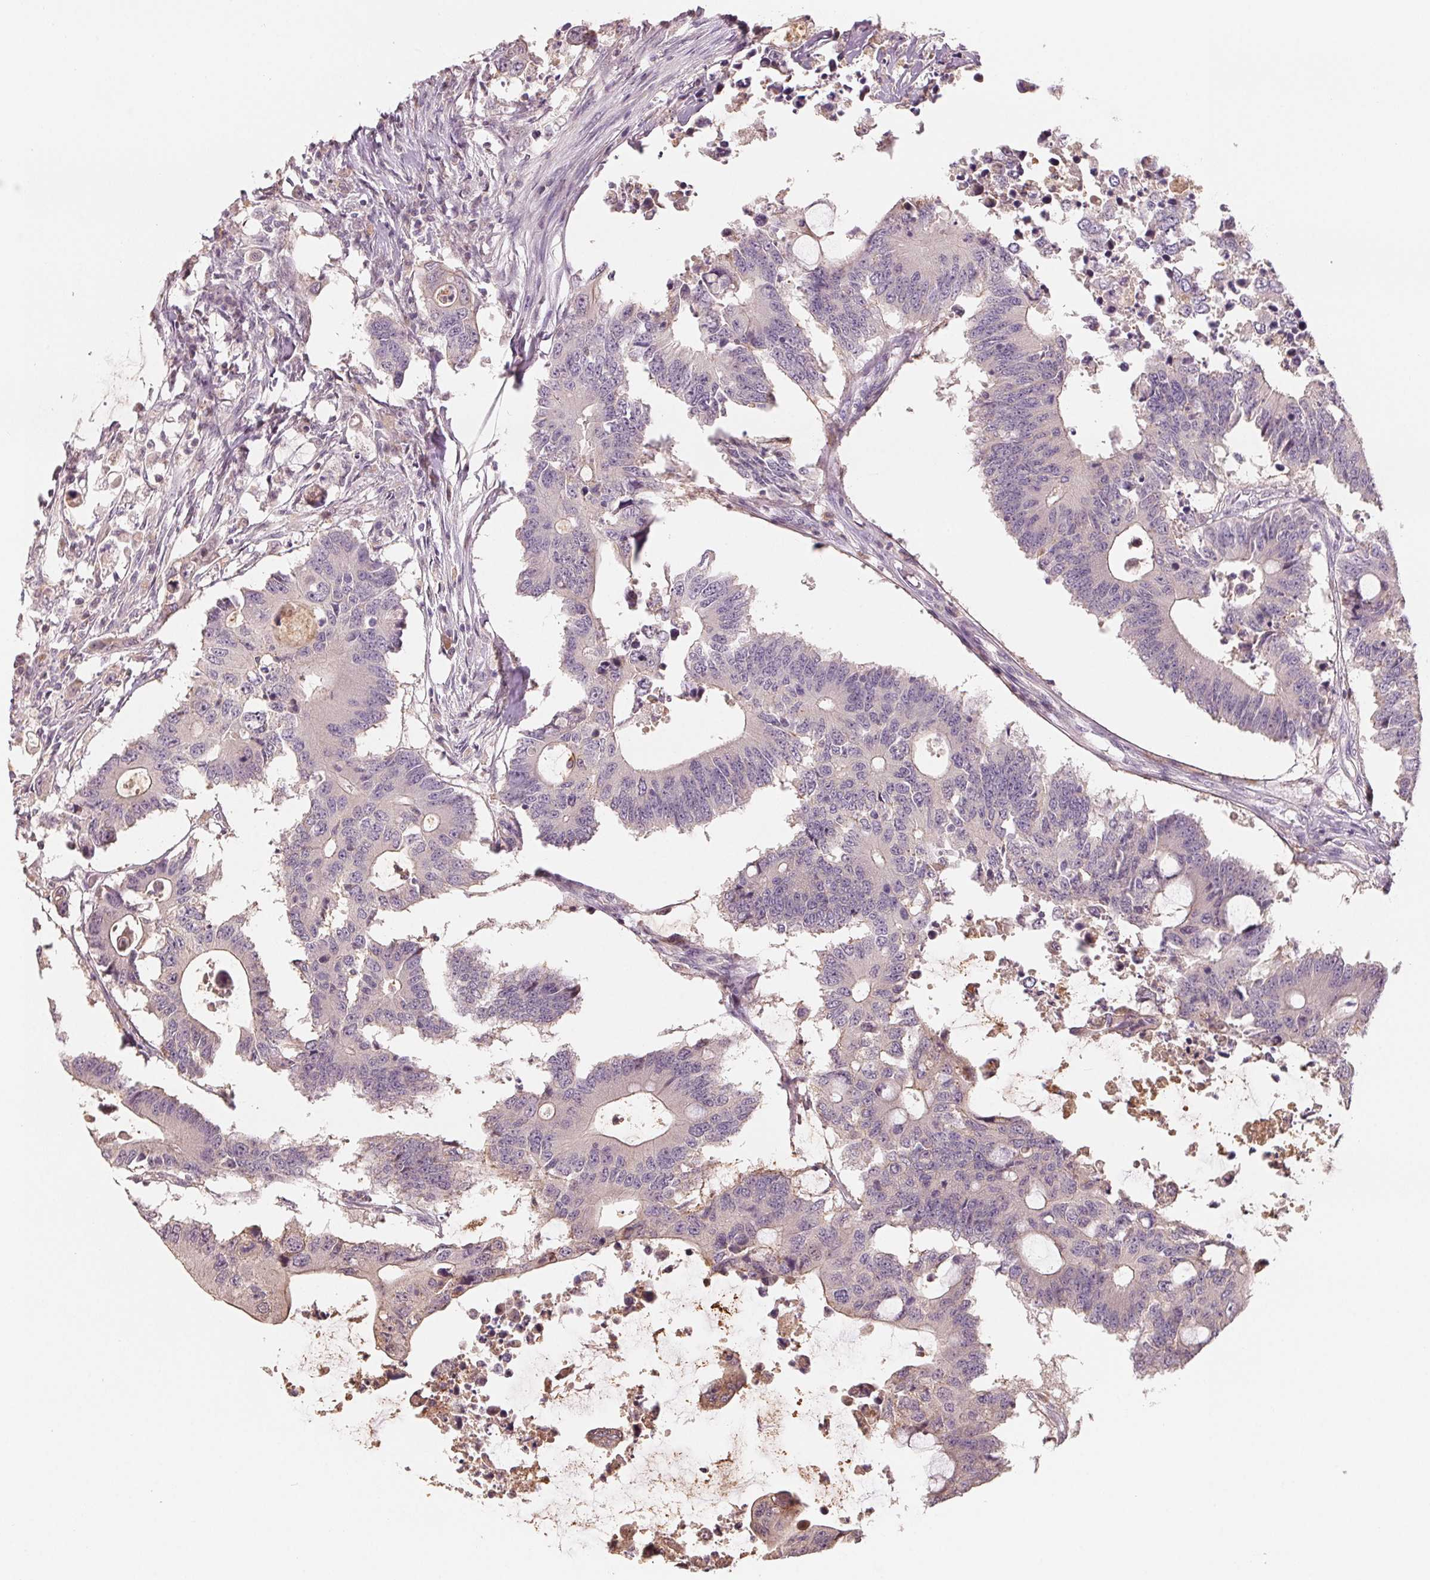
{"staining": {"intensity": "negative", "quantity": "none", "location": "none"}, "tissue": "colorectal cancer", "cell_type": "Tumor cells", "image_type": "cancer", "snomed": [{"axis": "morphology", "description": "Adenocarcinoma, NOS"}, {"axis": "topography", "description": "Colon"}], "caption": "A histopathology image of human colorectal cancer (adenocarcinoma) is negative for staining in tumor cells.", "gene": "VTCN1", "patient": {"sex": "male", "age": 71}}